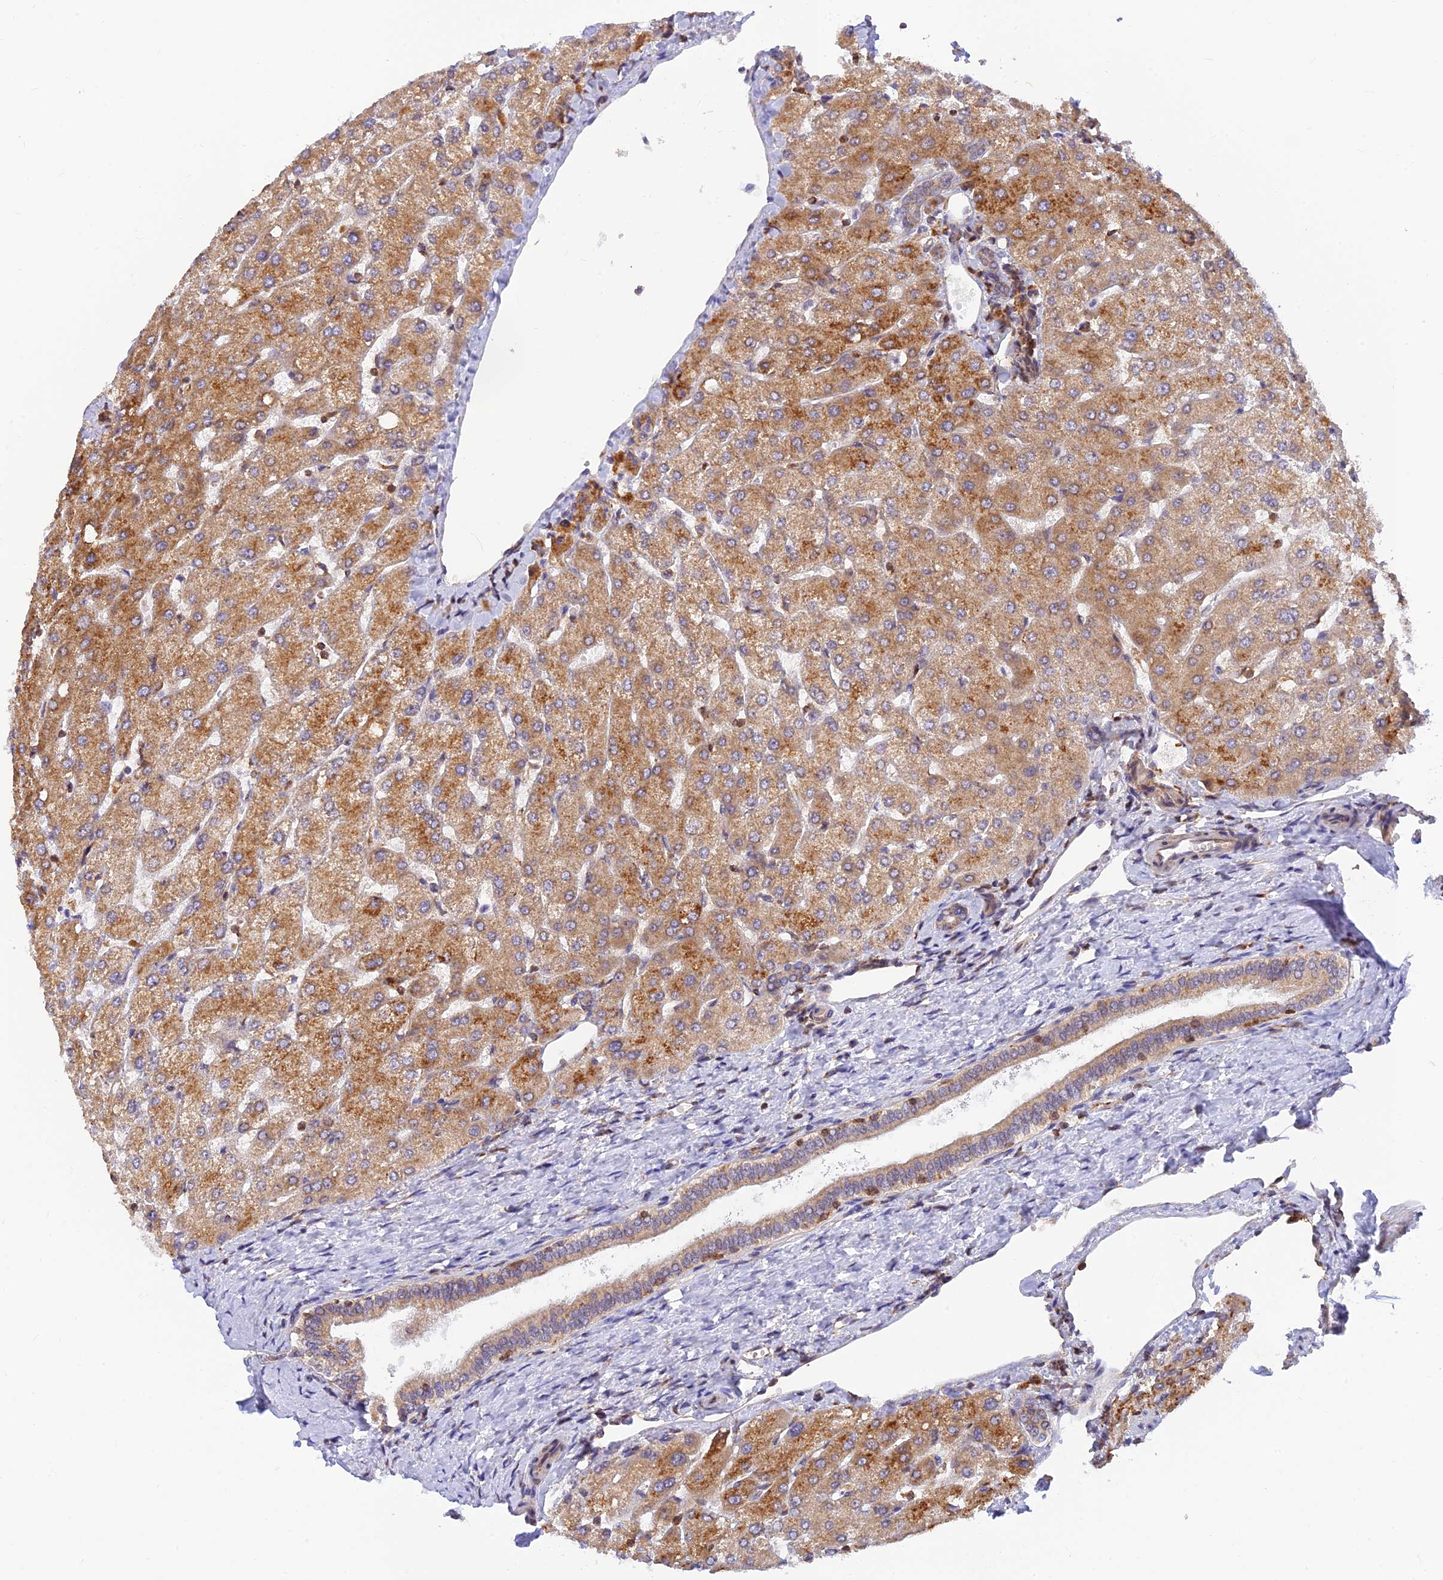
{"staining": {"intensity": "weak", "quantity": ">75%", "location": "cytoplasmic/membranous"}, "tissue": "liver", "cell_type": "Cholangiocytes", "image_type": "normal", "snomed": [{"axis": "morphology", "description": "Normal tissue, NOS"}, {"axis": "topography", "description": "Liver"}], "caption": "Brown immunohistochemical staining in benign human liver shows weak cytoplasmic/membranous positivity in about >75% of cholangiocytes.", "gene": "LYSMD2", "patient": {"sex": "female", "age": 54}}